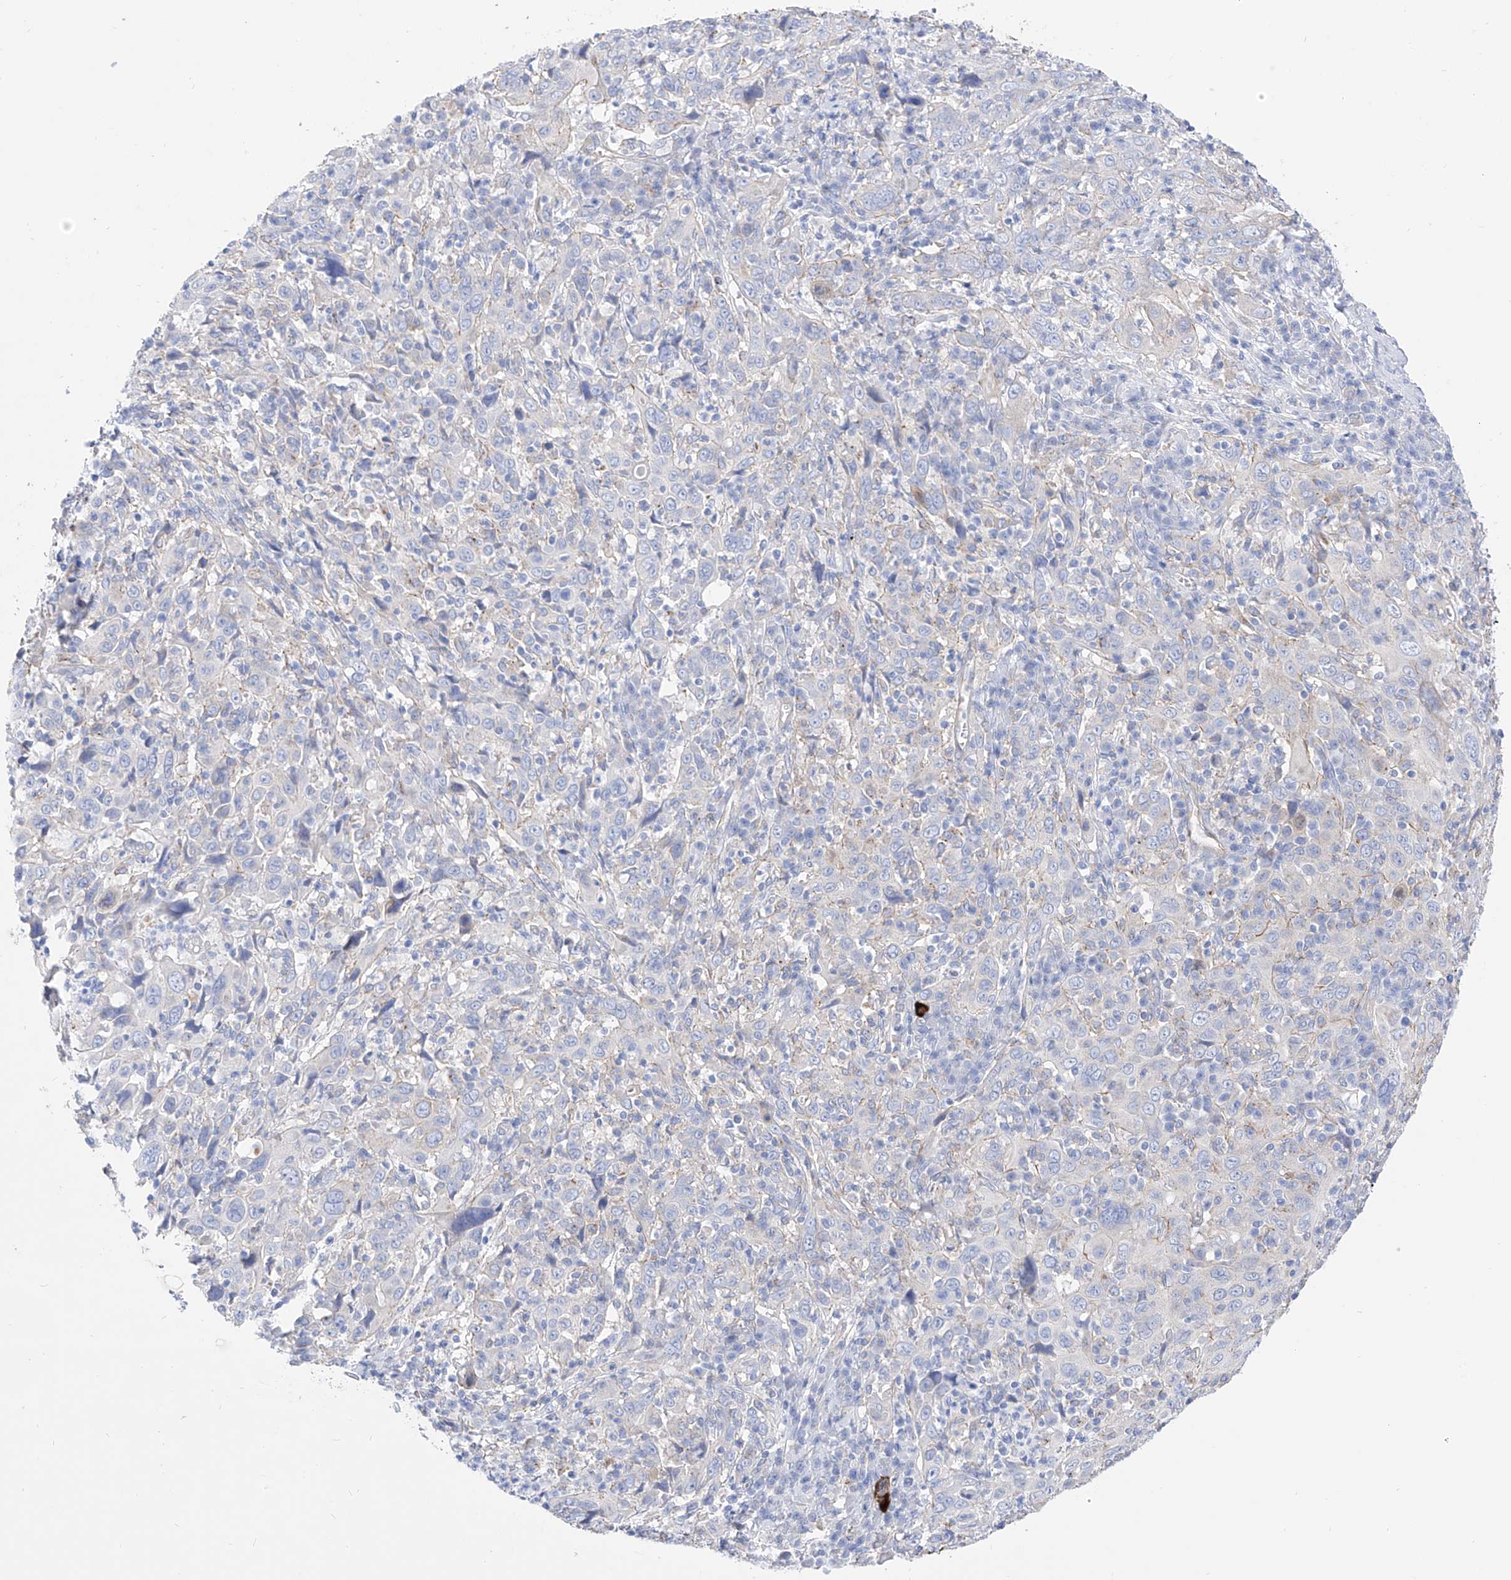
{"staining": {"intensity": "weak", "quantity": "<25%", "location": "cytoplasmic/membranous"}, "tissue": "cervical cancer", "cell_type": "Tumor cells", "image_type": "cancer", "snomed": [{"axis": "morphology", "description": "Squamous cell carcinoma, NOS"}, {"axis": "topography", "description": "Cervix"}], "caption": "Immunohistochemistry (IHC) of cervical squamous cell carcinoma exhibits no staining in tumor cells. (DAB (3,3'-diaminobenzidine) immunohistochemistry (IHC), high magnification).", "gene": "ZNF653", "patient": {"sex": "female", "age": 46}}